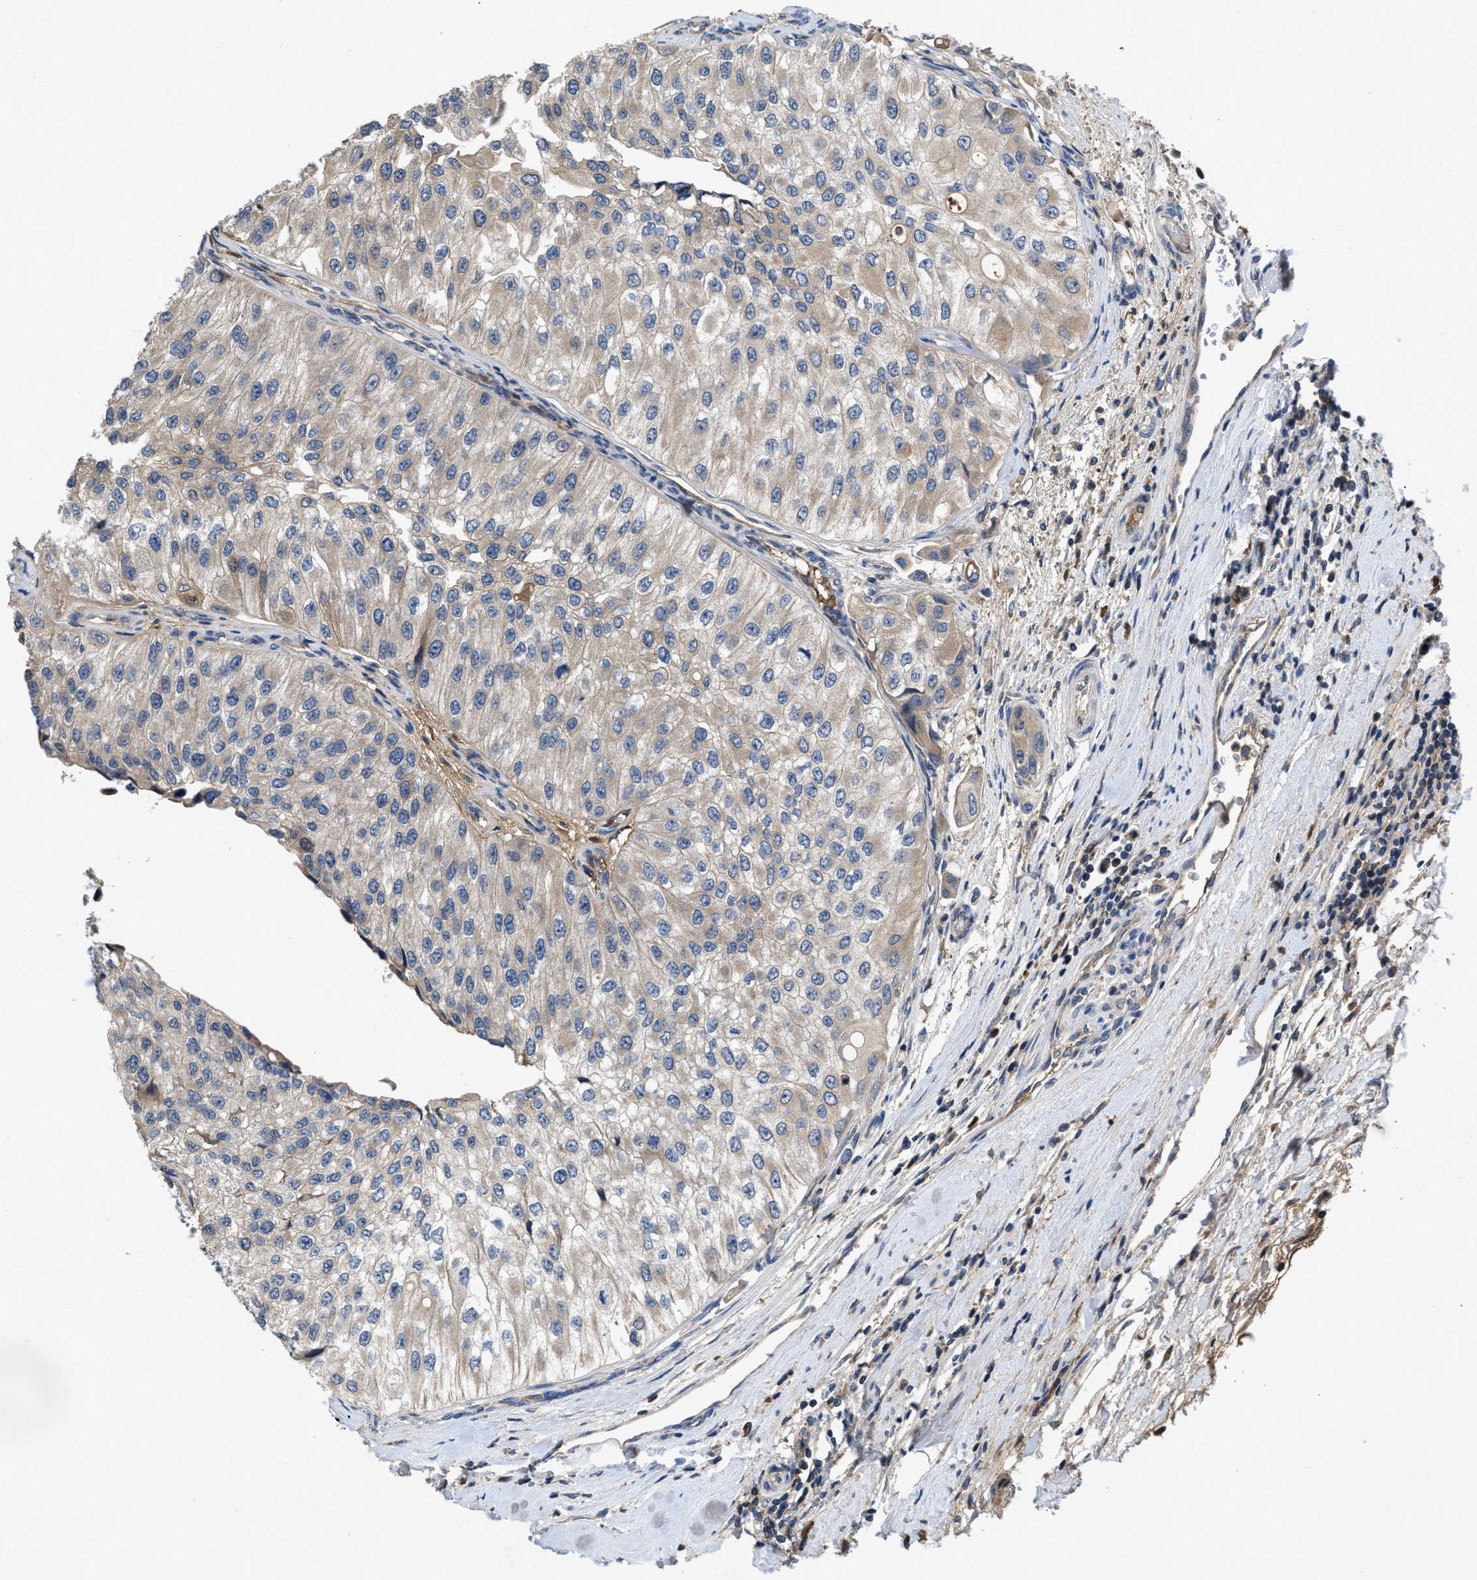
{"staining": {"intensity": "weak", "quantity": "25%-75%", "location": "cytoplasmic/membranous"}, "tissue": "urothelial cancer", "cell_type": "Tumor cells", "image_type": "cancer", "snomed": [{"axis": "morphology", "description": "Urothelial carcinoma, High grade"}, {"axis": "topography", "description": "Kidney"}, {"axis": "topography", "description": "Urinary bladder"}], "caption": "Urothelial carcinoma (high-grade) was stained to show a protein in brown. There is low levels of weak cytoplasmic/membranous positivity in approximately 25%-75% of tumor cells. (DAB = brown stain, brightfield microscopy at high magnification).", "gene": "VPS4A", "patient": {"sex": "male", "age": 77}}